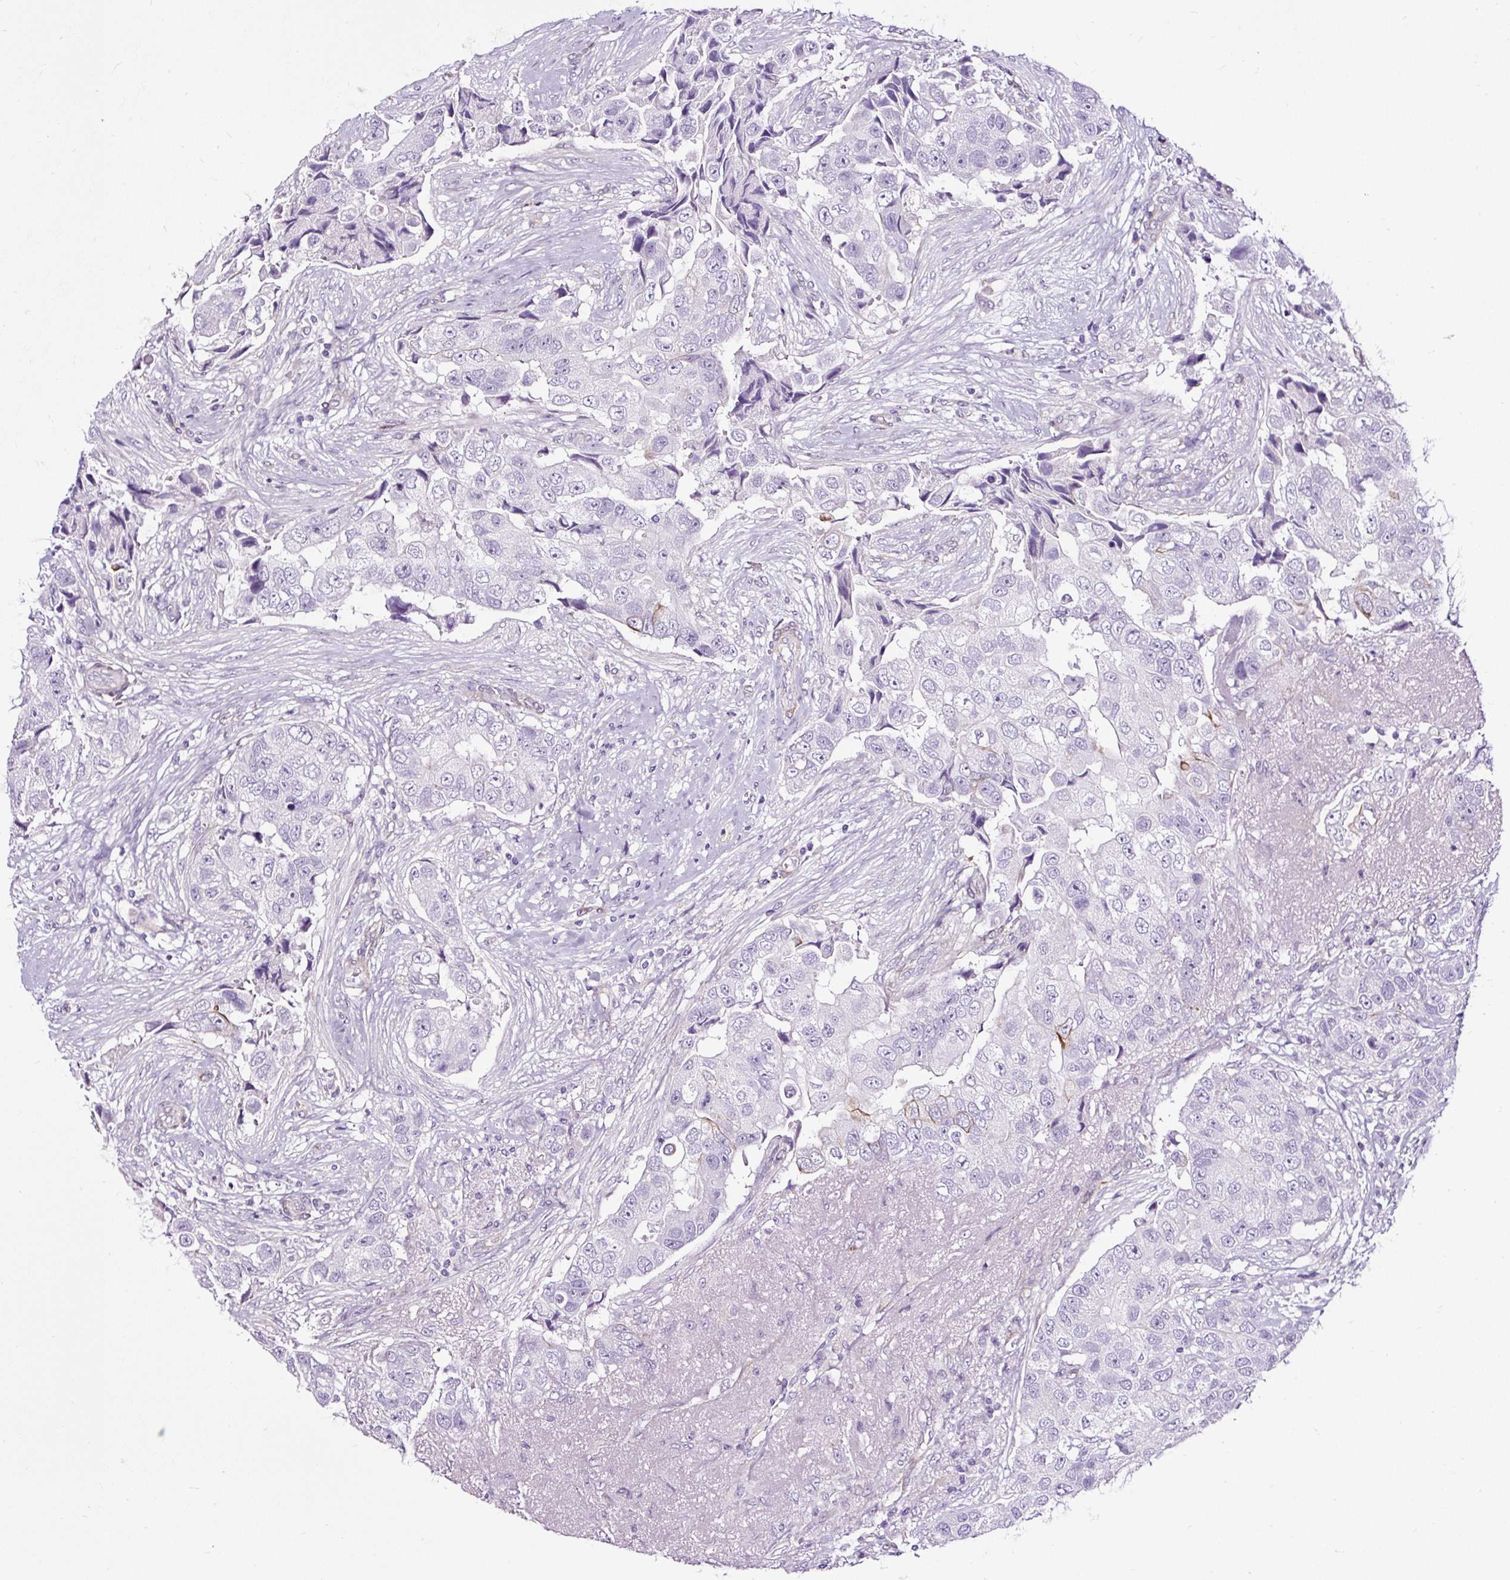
{"staining": {"intensity": "negative", "quantity": "none", "location": "none"}, "tissue": "breast cancer", "cell_type": "Tumor cells", "image_type": "cancer", "snomed": [{"axis": "morphology", "description": "Normal tissue, NOS"}, {"axis": "morphology", "description": "Duct carcinoma"}, {"axis": "topography", "description": "Breast"}], "caption": "A photomicrograph of intraductal carcinoma (breast) stained for a protein displays no brown staining in tumor cells.", "gene": "SLC7A8", "patient": {"sex": "female", "age": 62}}